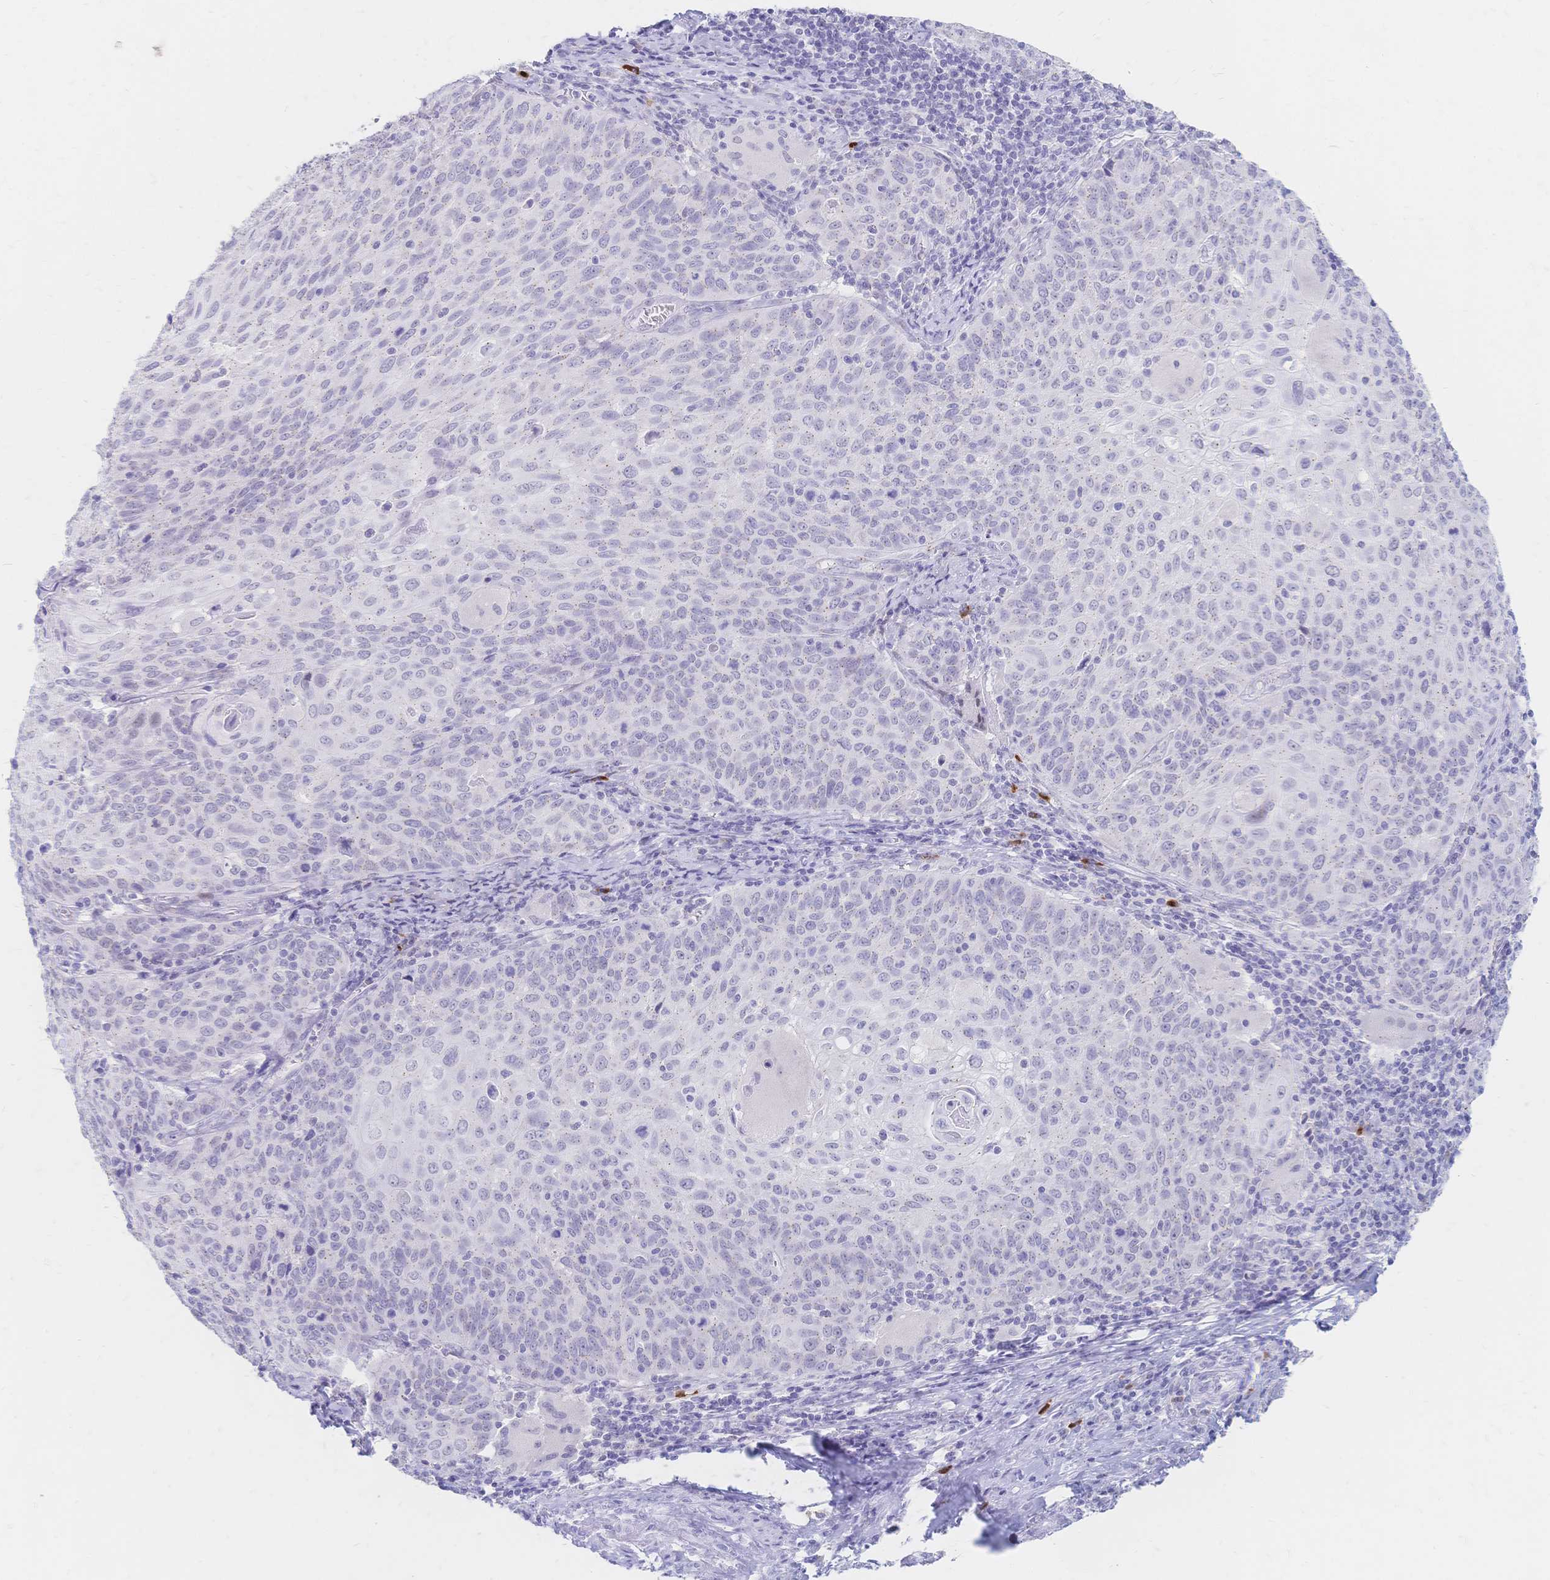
{"staining": {"intensity": "negative", "quantity": "none", "location": "none"}, "tissue": "cervical cancer", "cell_type": "Tumor cells", "image_type": "cancer", "snomed": [{"axis": "morphology", "description": "Squamous cell carcinoma, NOS"}, {"axis": "topography", "description": "Cervix"}], "caption": "Tumor cells are negative for protein expression in human squamous cell carcinoma (cervical). (Immunohistochemistry (ihc), brightfield microscopy, high magnification).", "gene": "PSORS1C2", "patient": {"sex": "female", "age": 65}}